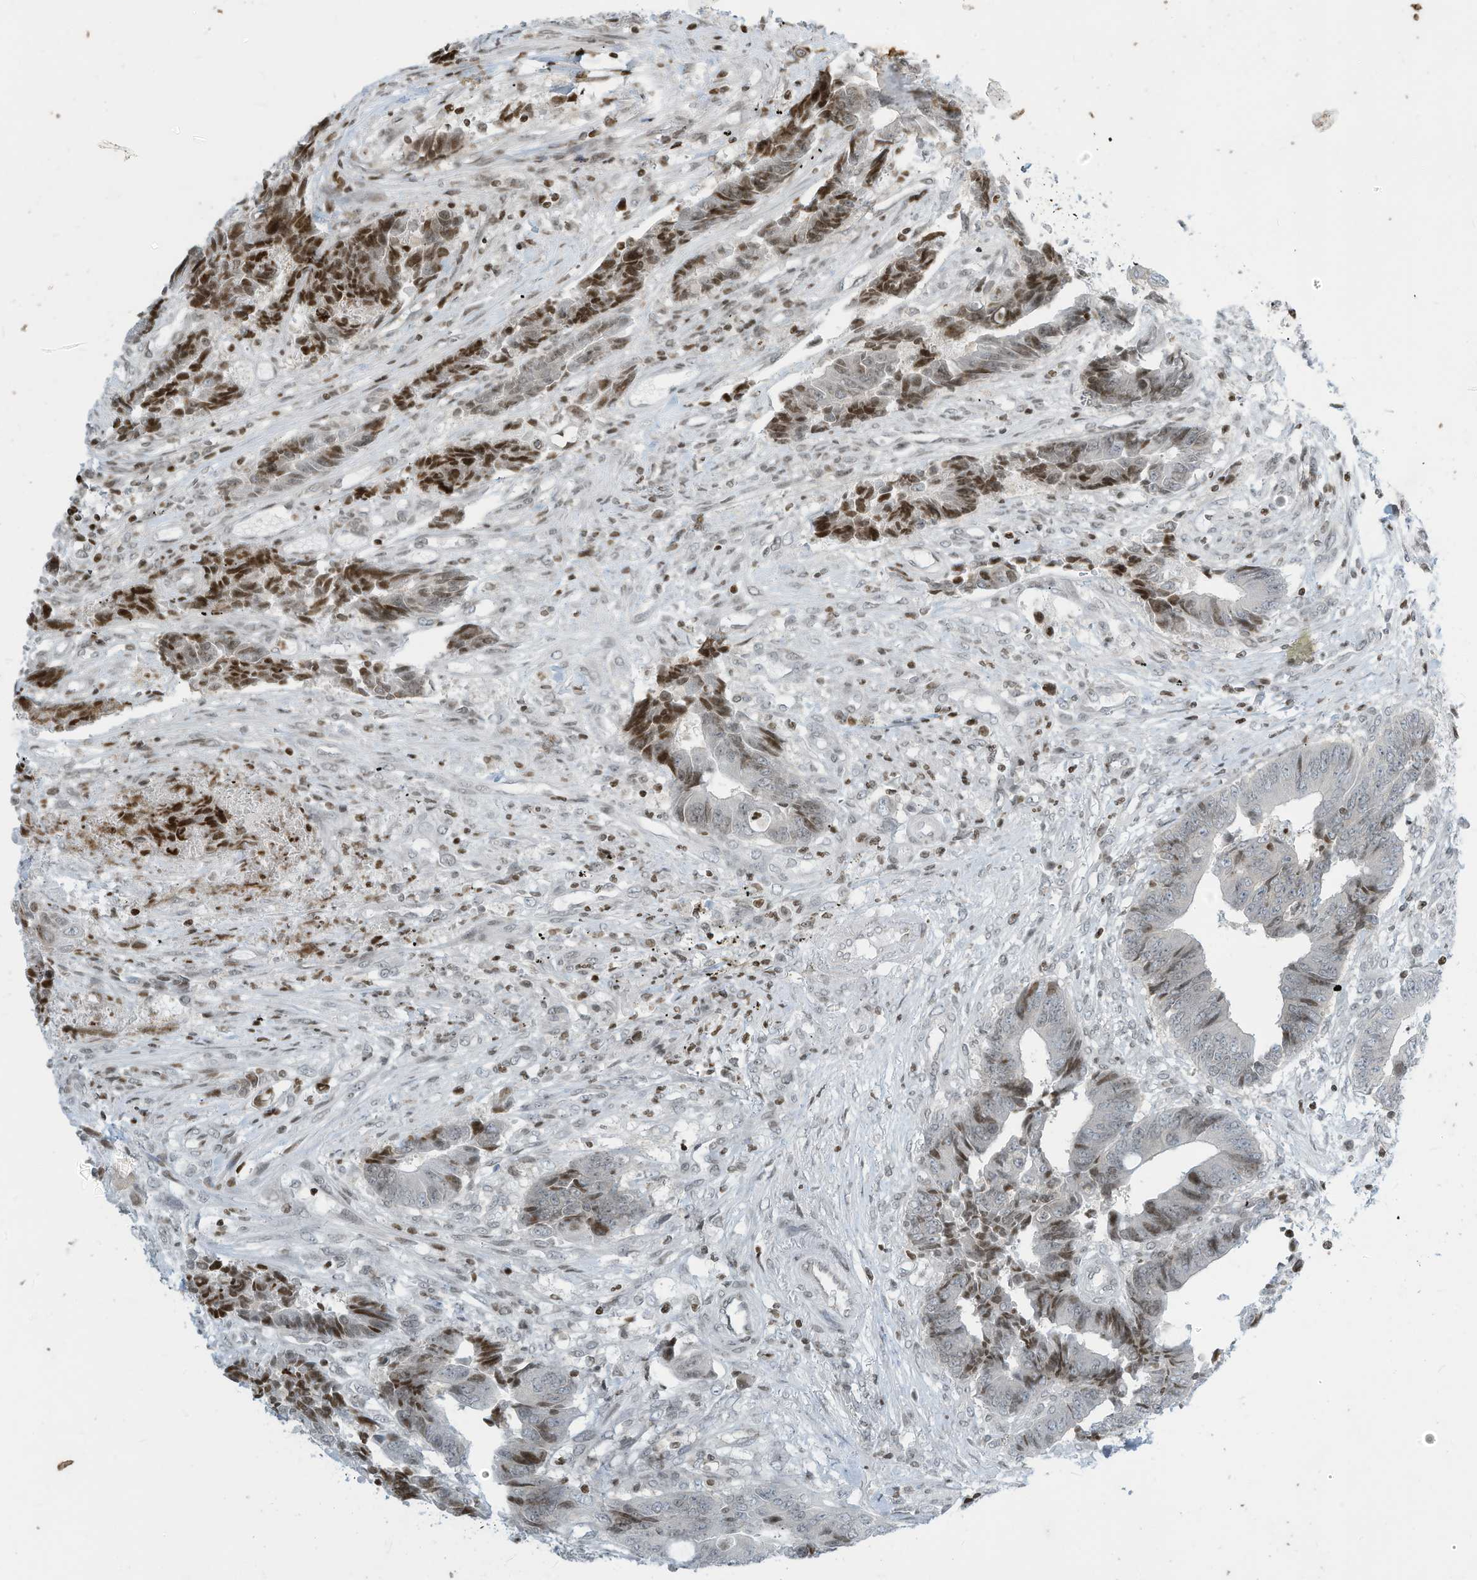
{"staining": {"intensity": "strong", "quantity": "25%-75%", "location": "nuclear"}, "tissue": "colorectal cancer", "cell_type": "Tumor cells", "image_type": "cancer", "snomed": [{"axis": "morphology", "description": "Adenocarcinoma, NOS"}, {"axis": "topography", "description": "Rectum"}], "caption": "About 25%-75% of tumor cells in colorectal adenocarcinoma exhibit strong nuclear protein expression as visualized by brown immunohistochemical staining.", "gene": "ADI1", "patient": {"sex": "male", "age": 84}}